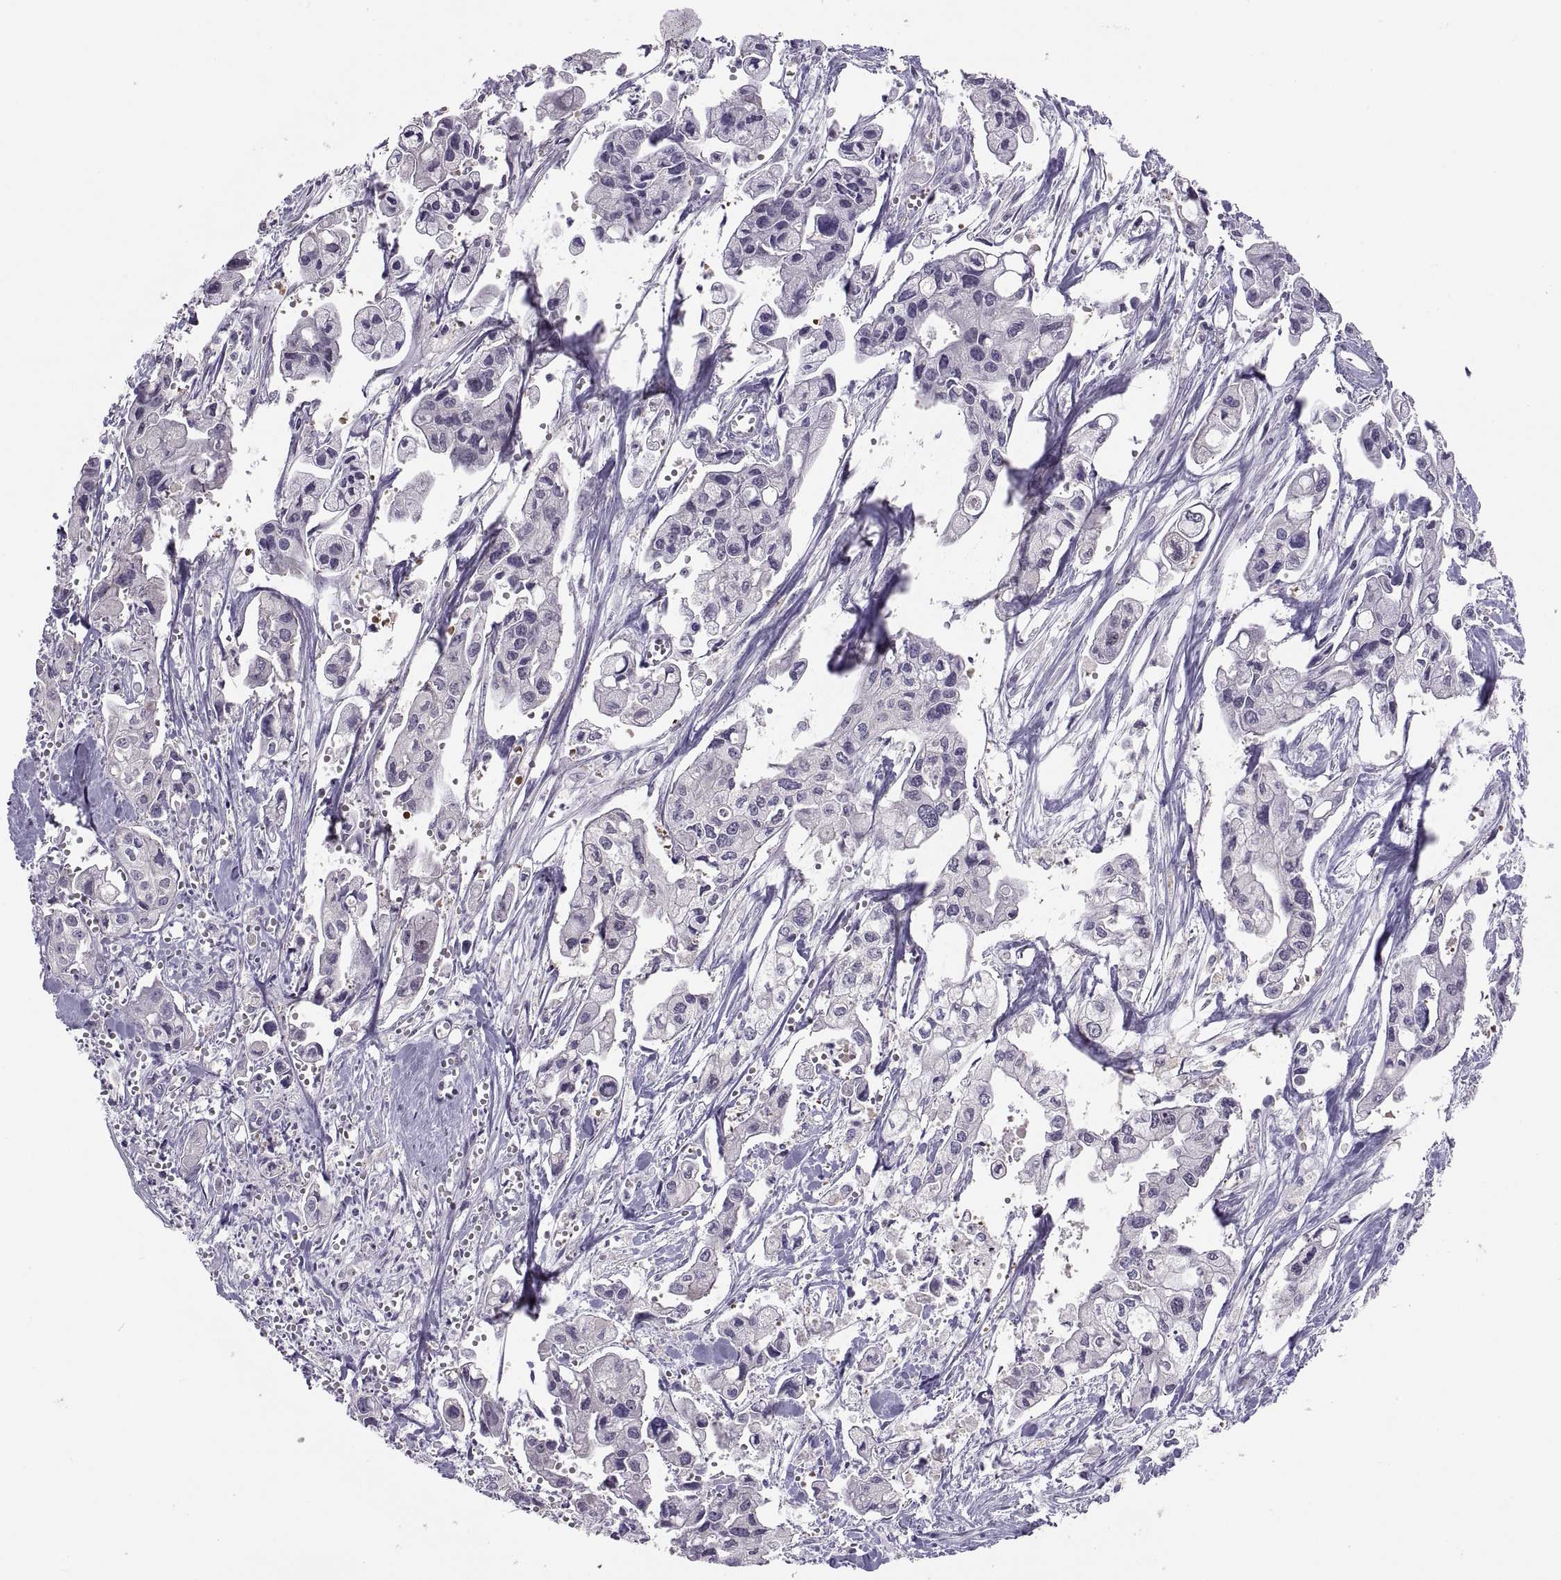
{"staining": {"intensity": "negative", "quantity": "none", "location": "none"}, "tissue": "pancreatic cancer", "cell_type": "Tumor cells", "image_type": "cancer", "snomed": [{"axis": "morphology", "description": "Adenocarcinoma, NOS"}, {"axis": "topography", "description": "Pancreas"}], "caption": "The immunohistochemistry (IHC) micrograph has no significant expression in tumor cells of adenocarcinoma (pancreatic) tissue.", "gene": "TTC21A", "patient": {"sex": "male", "age": 70}}